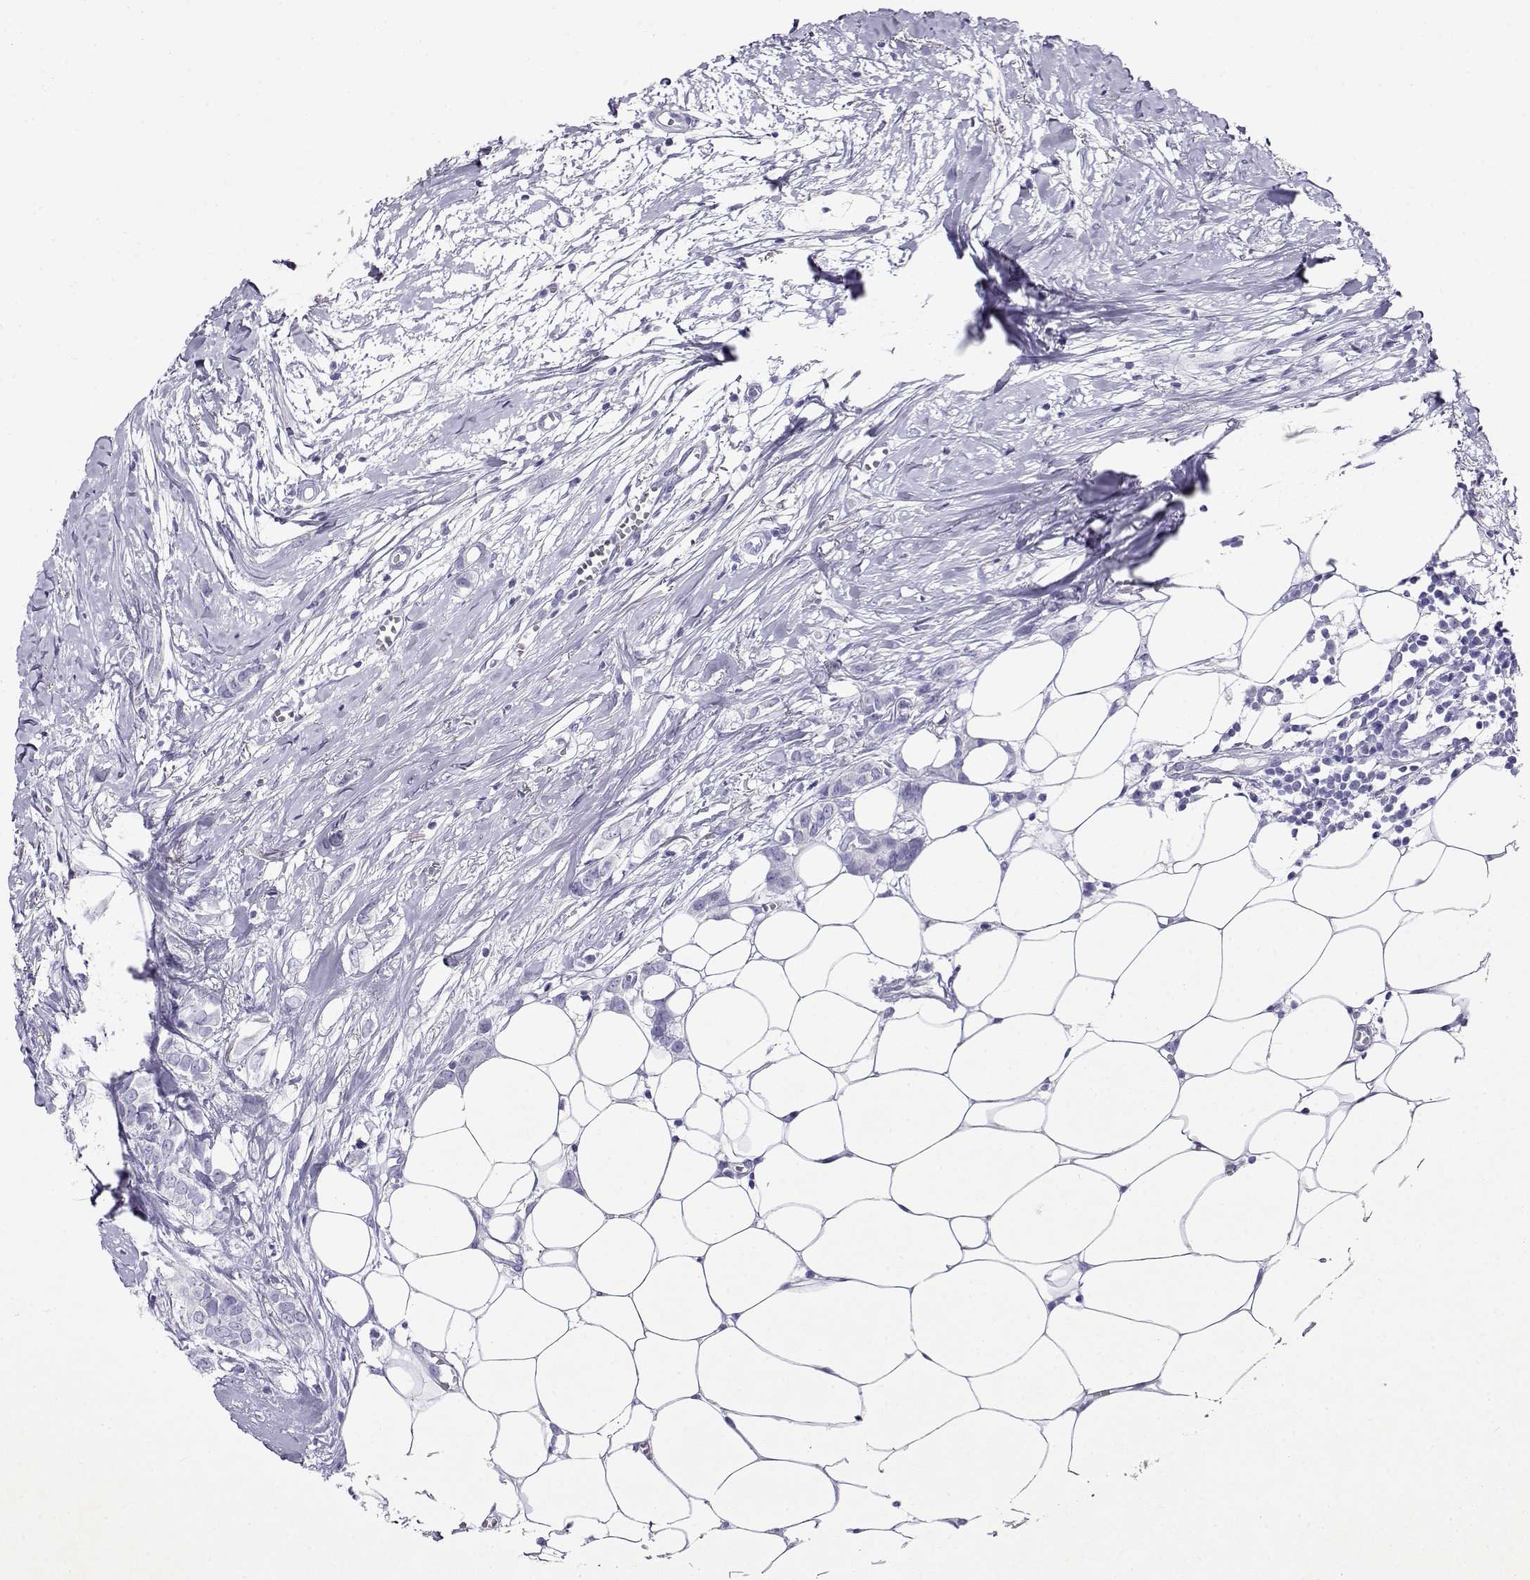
{"staining": {"intensity": "negative", "quantity": "none", "location": "none"}, "tissue": "breast cancer", "cell_type": "Tumor cells", "image_type": "cancer", "snomed": [{"axis": "morphology", "description": "Duct carcinoma"}, {"axis": "topography", "description": "Breast"}], "caption": "An image of human breast cancer (intraductal carcinoma) is negative for staining in tumor cells.", "gene": "CABS1", "patient": {"sex": "female", "age": 85}}